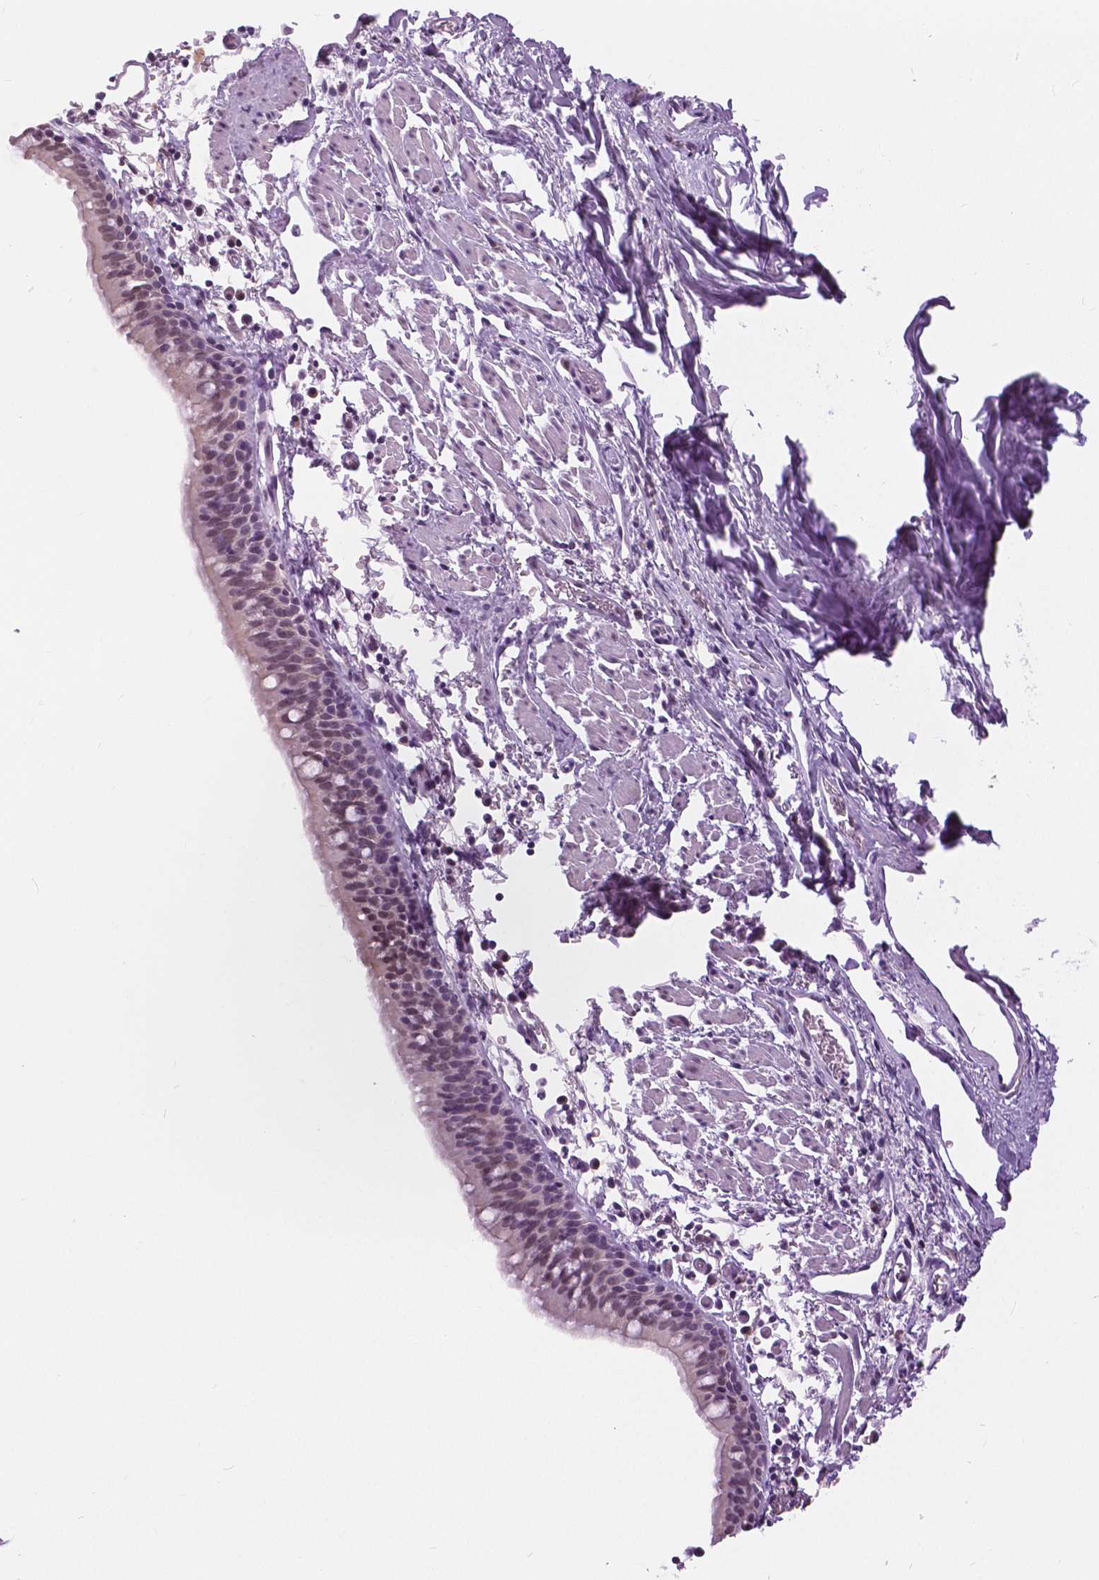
{"staining": {"intensity": "negative", "quantity": "none", "location": "none"}, "tissue": "bronchus", "cell_type": "Respiratory epithelial cells", "image_type": "normal", "snomed": [{"axis": "morphology", "description": "Normal tissue, NOS"}, {"axis": "morphology", "description": "Adenocarcinoma, NOS"}, {"axis": "topography", "description": "Bronchus"}], "caption": "This is a micrograph of immunohistochemistry staining of unremarkable bronchus, which shows no staining in respiratory epithelial cells. The staining is performed using DAB brown chromogen with nuclei counter-stained in using hematoxylin.", "gene": "MYOM1", "patient": {"sex": "male", "age": 68}}